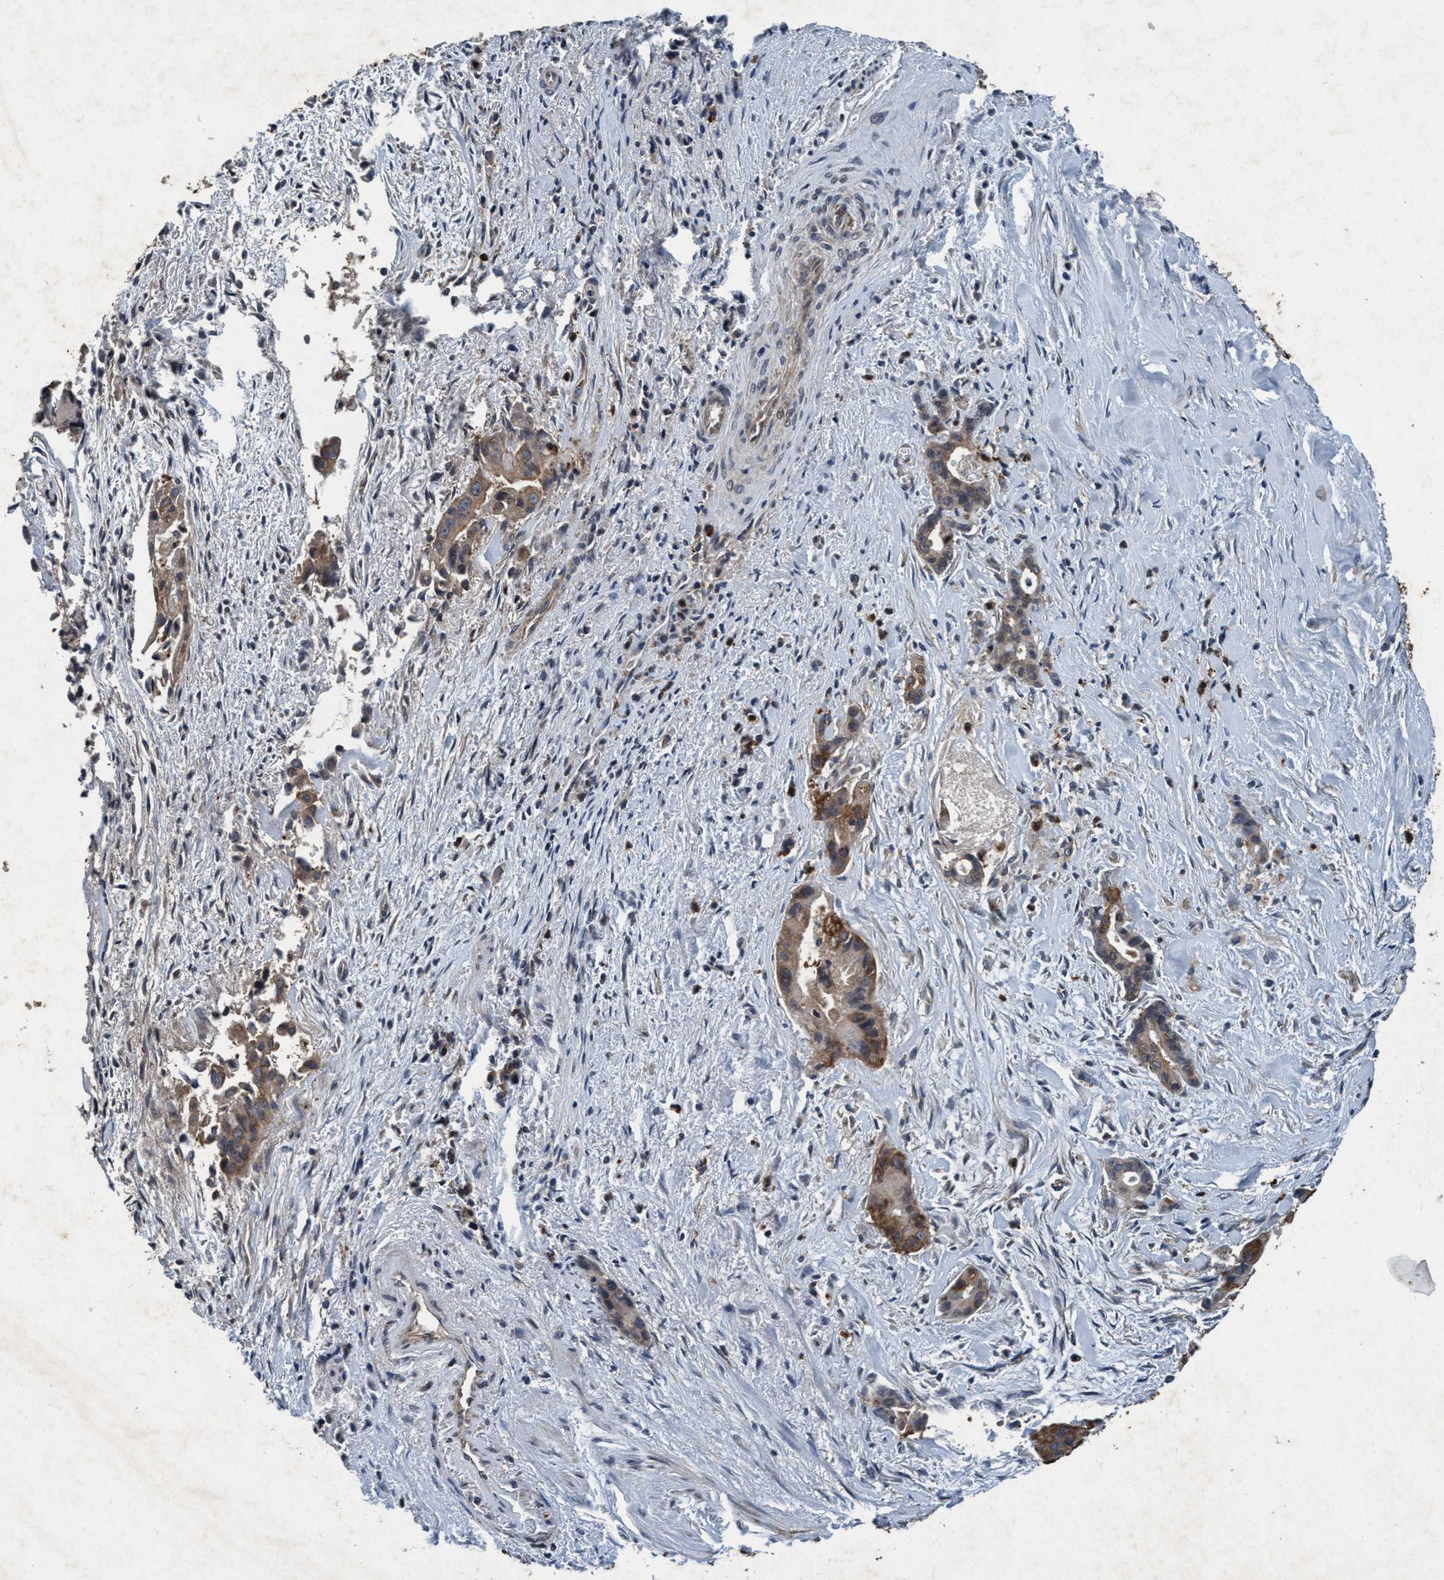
{"staining": {"intensity": "moderate", "quantity": ">75%", "location": "cytoplasmic/membranous"}, "tissue": "liver cancer", "cell_type": "Tumor cells", "image_type": "cancer", "snomed": [{"axis": "morphology", "description": "Cholangiocarcinoma"}, {"axis": "topography", "description": "Liver"}], "caption": "Immunohistochemistry (IHC) histopathology image of human liver cancer (cholangiocarcinoma) stained for a protein (brown), which exhibits medium levels of moderate cytoplasmic/membranous expression in about >75% of tumor cells.", "gene": "AKT1S1", "patient": {"sex": "female", "age": 55}}